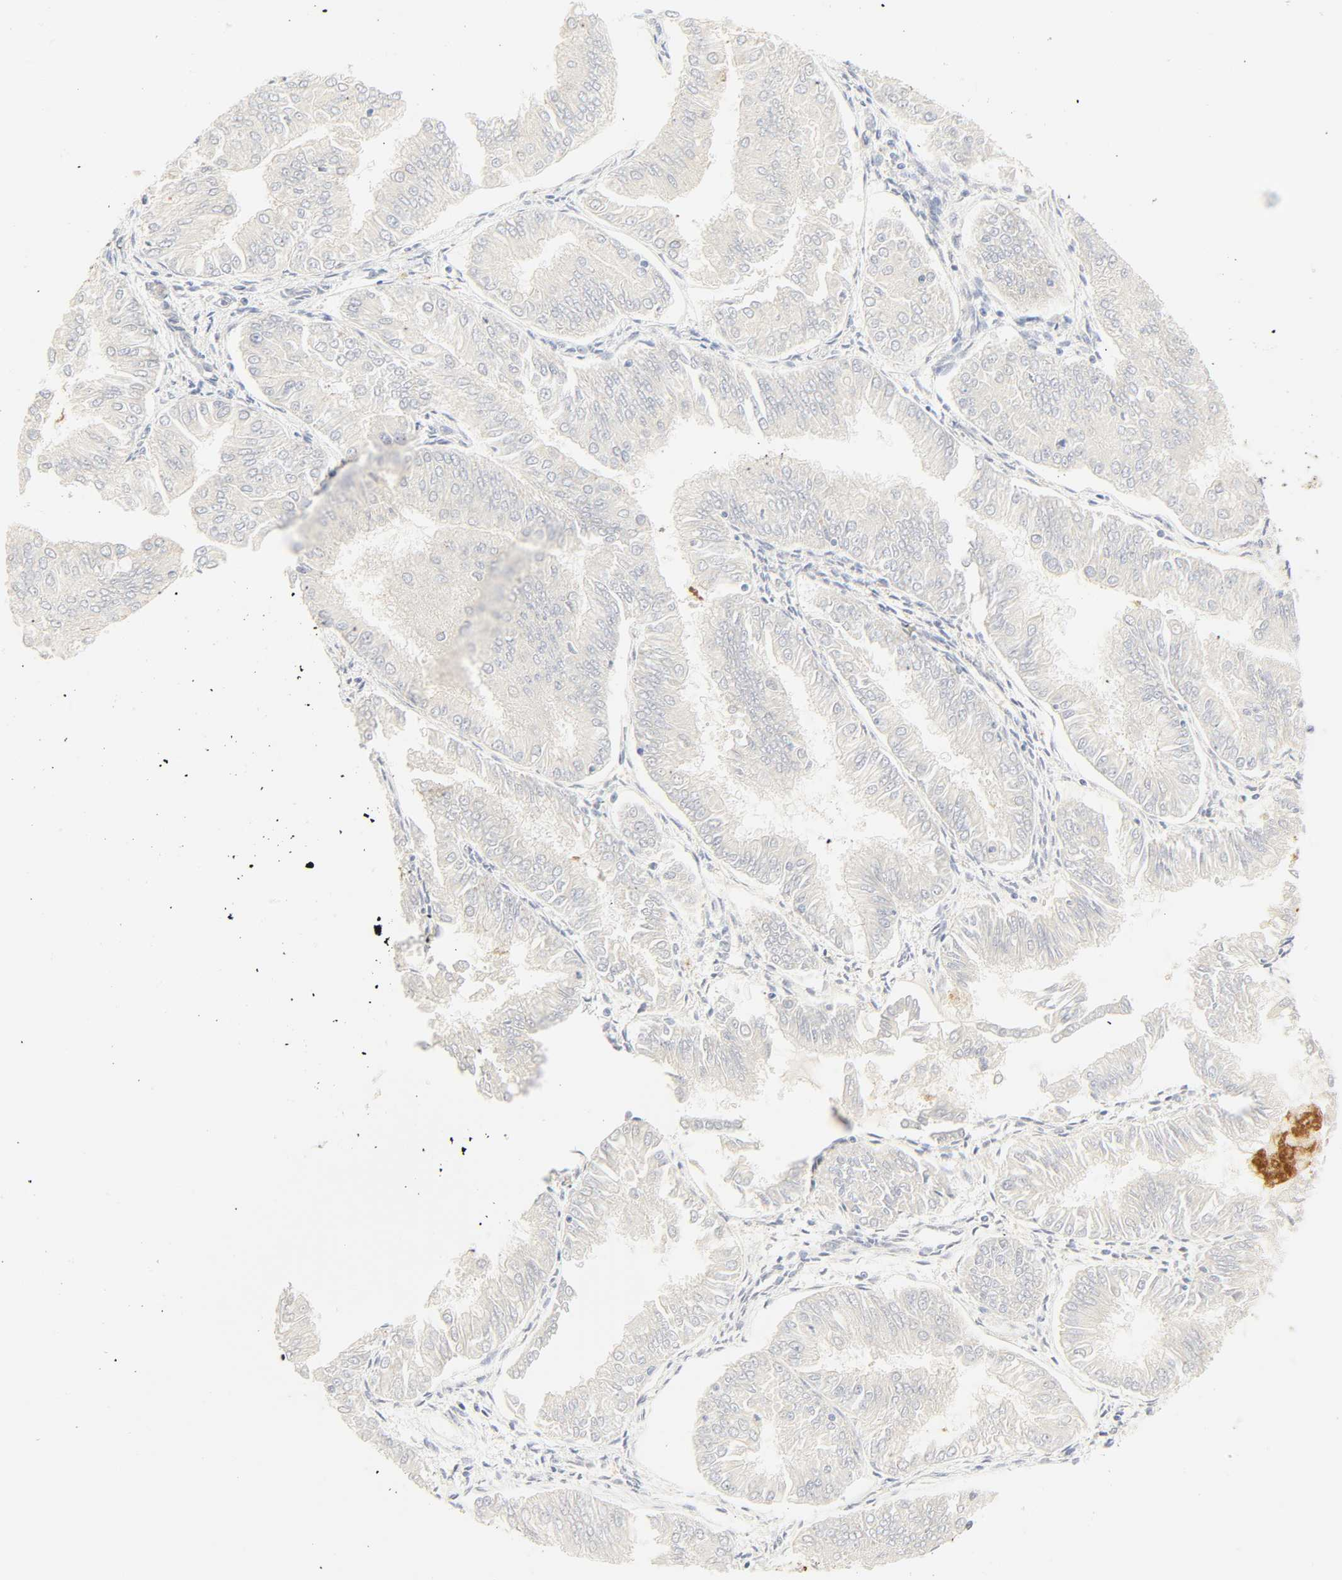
{"staining": {"intensity": "negative", "quantity": "none", "location": "none"}, "tissue": "endometrial cancer", "cell_type": "Tumor cells", "image_type": "cancer", "snomed": [{"axis": "morphology", "description": "Adenocarcinoma, NOS"}, {"axis": "topography", "description": "Endometrium"}], "caption": "Immunohistochemical staining of endometrial adenocarcinoma reveals no significant staining in tumor cells.", "gene": "CAMK2A", "patient": {"sex": "female", "age": 53}}